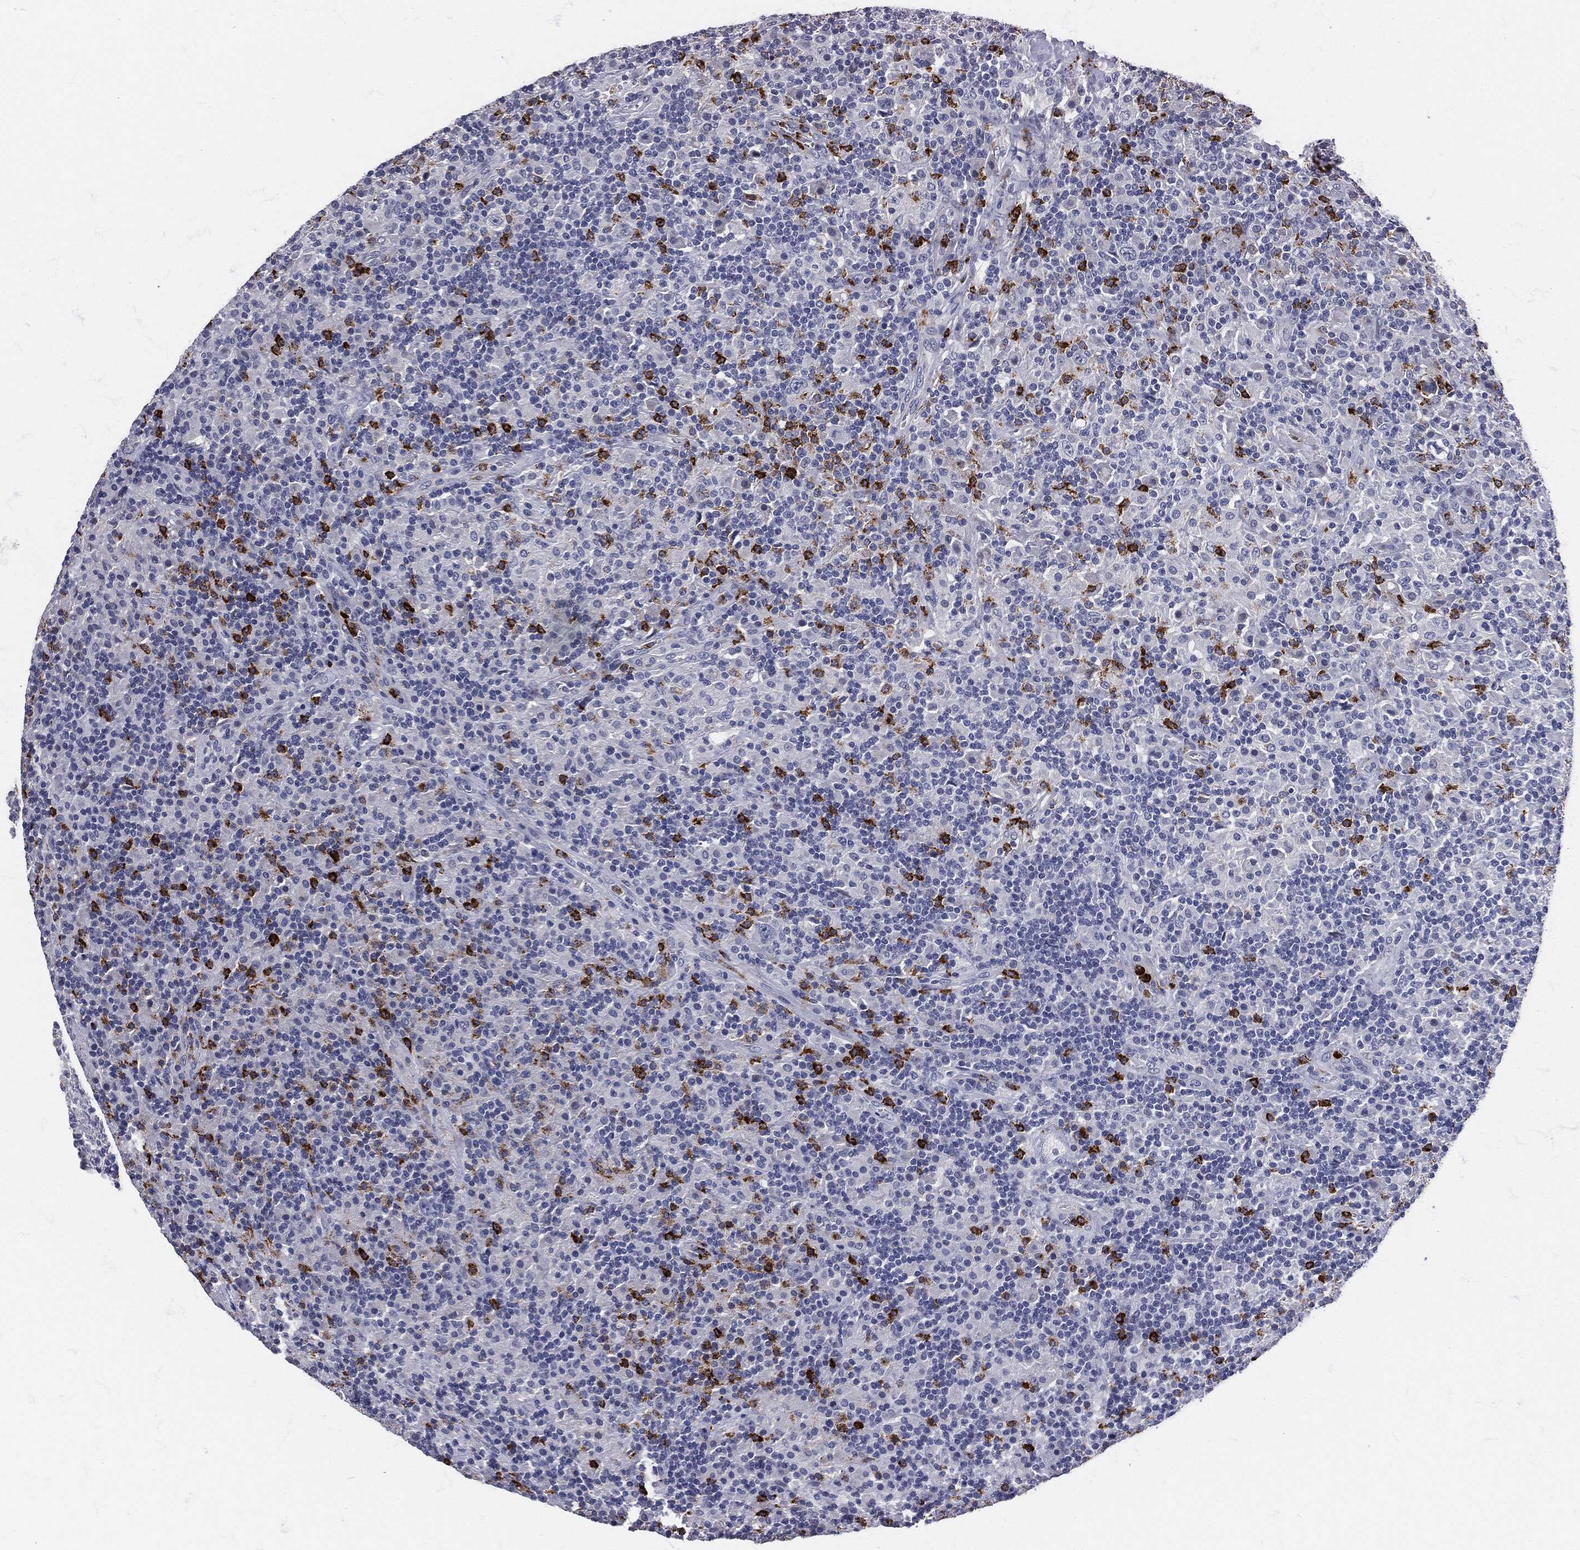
{"staining": {"intensity": "negative", "quantity": "none", "location": "none"}, "tissue": "lymphoma", "cell_type": "Tumor cells", "image_type": "cancer", "snomed": [{"axis": "morphology", "description": "Hodgkin's disease, NOS"}, {"axis": "topography", "description": "Lymph node"}], "caption": "Photomicrograph shows no significant protein staining in tumor cells of Hodgkin's disease.", "gene": "MPO", "patient": {"sex": "male", "age": 70}}